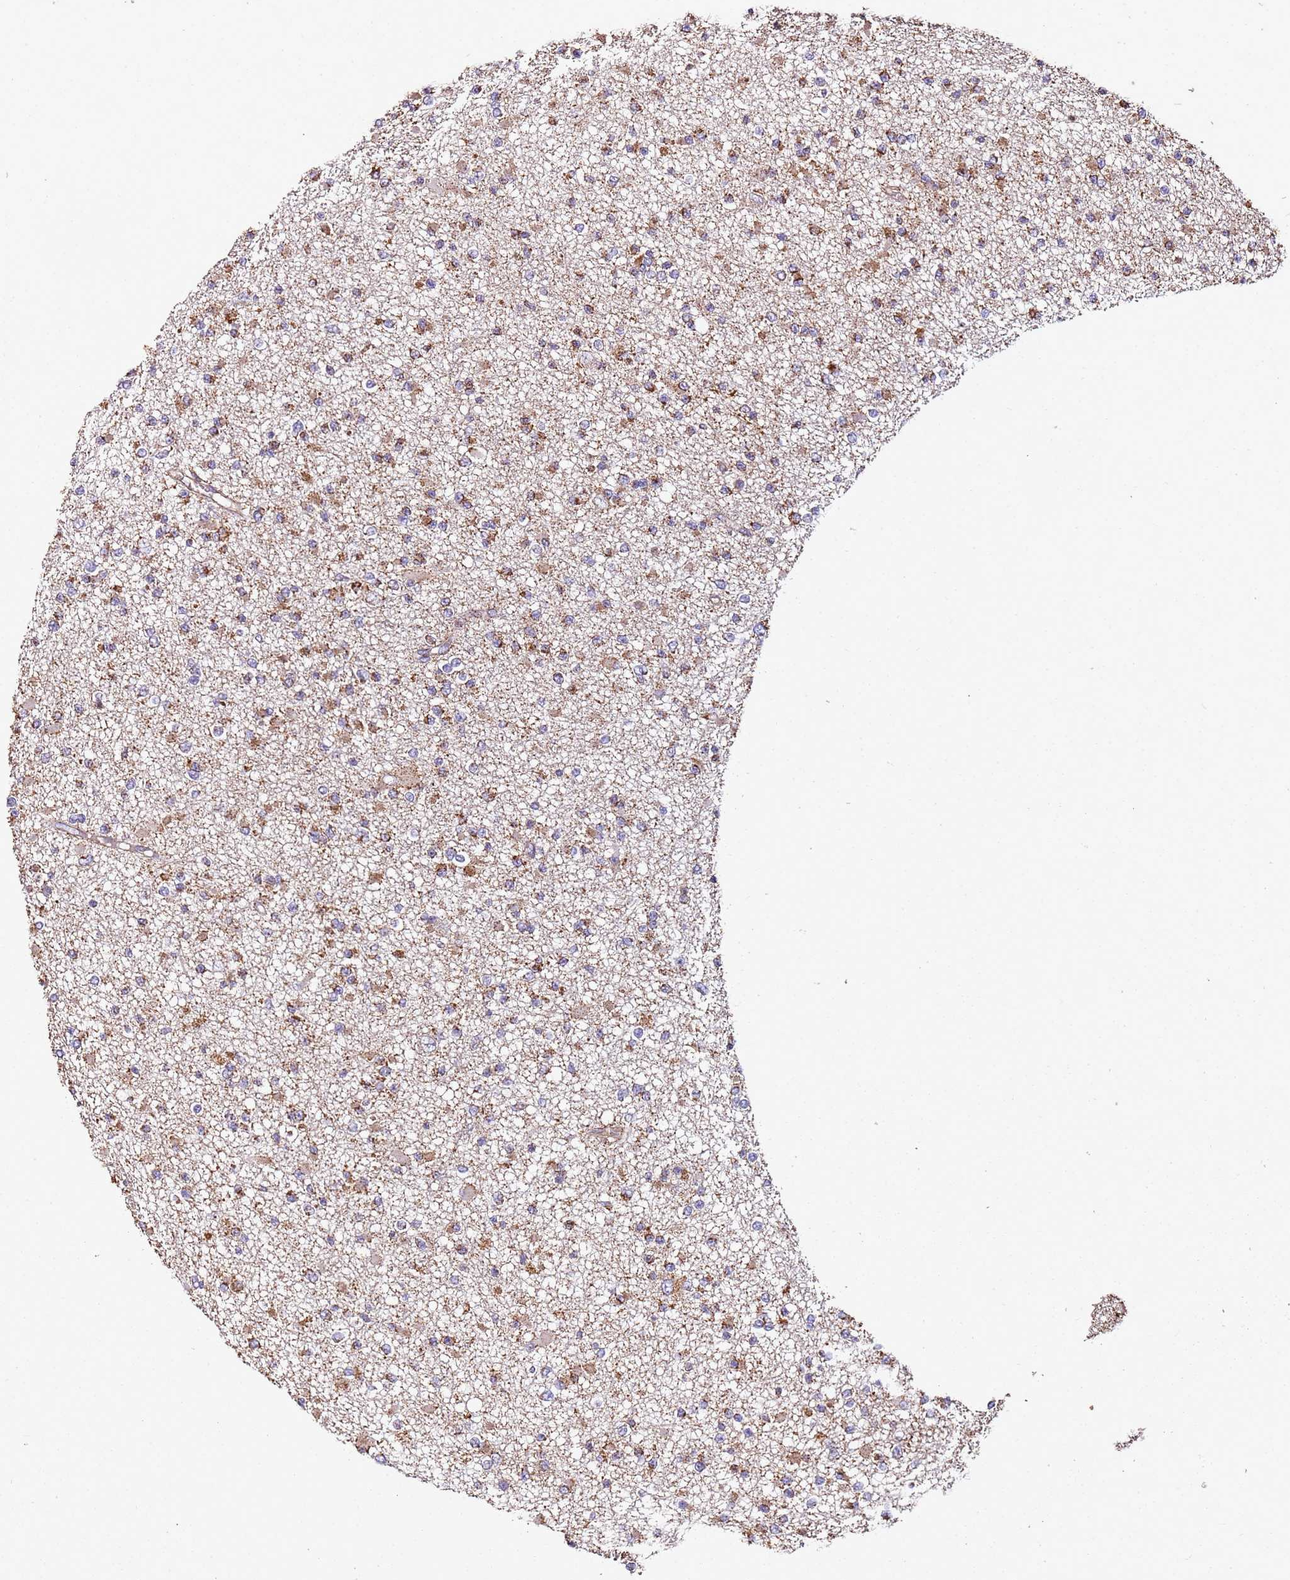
{"staining": {"intensity": "moderate", "quantity": ">75%", "location": "cytoplasmic/membranous"}, "tissue": "glioma", "cell_type": "Tumor cells", "image_type": "cancer", "snomed": [{"axis": "morphology", "description": "Glioma, malignant, Low grade"}, {"axis": "topography", "description": "Brain"}], "caption": "This photomicrograph reveals immunohistochemistry staining of glioma, with medium moderate cytoplasmic/membranous positivity in approximately >75% of tumor cells.", "gene": "RMND5A", "patient": {"sex": "female", "age": 22}}